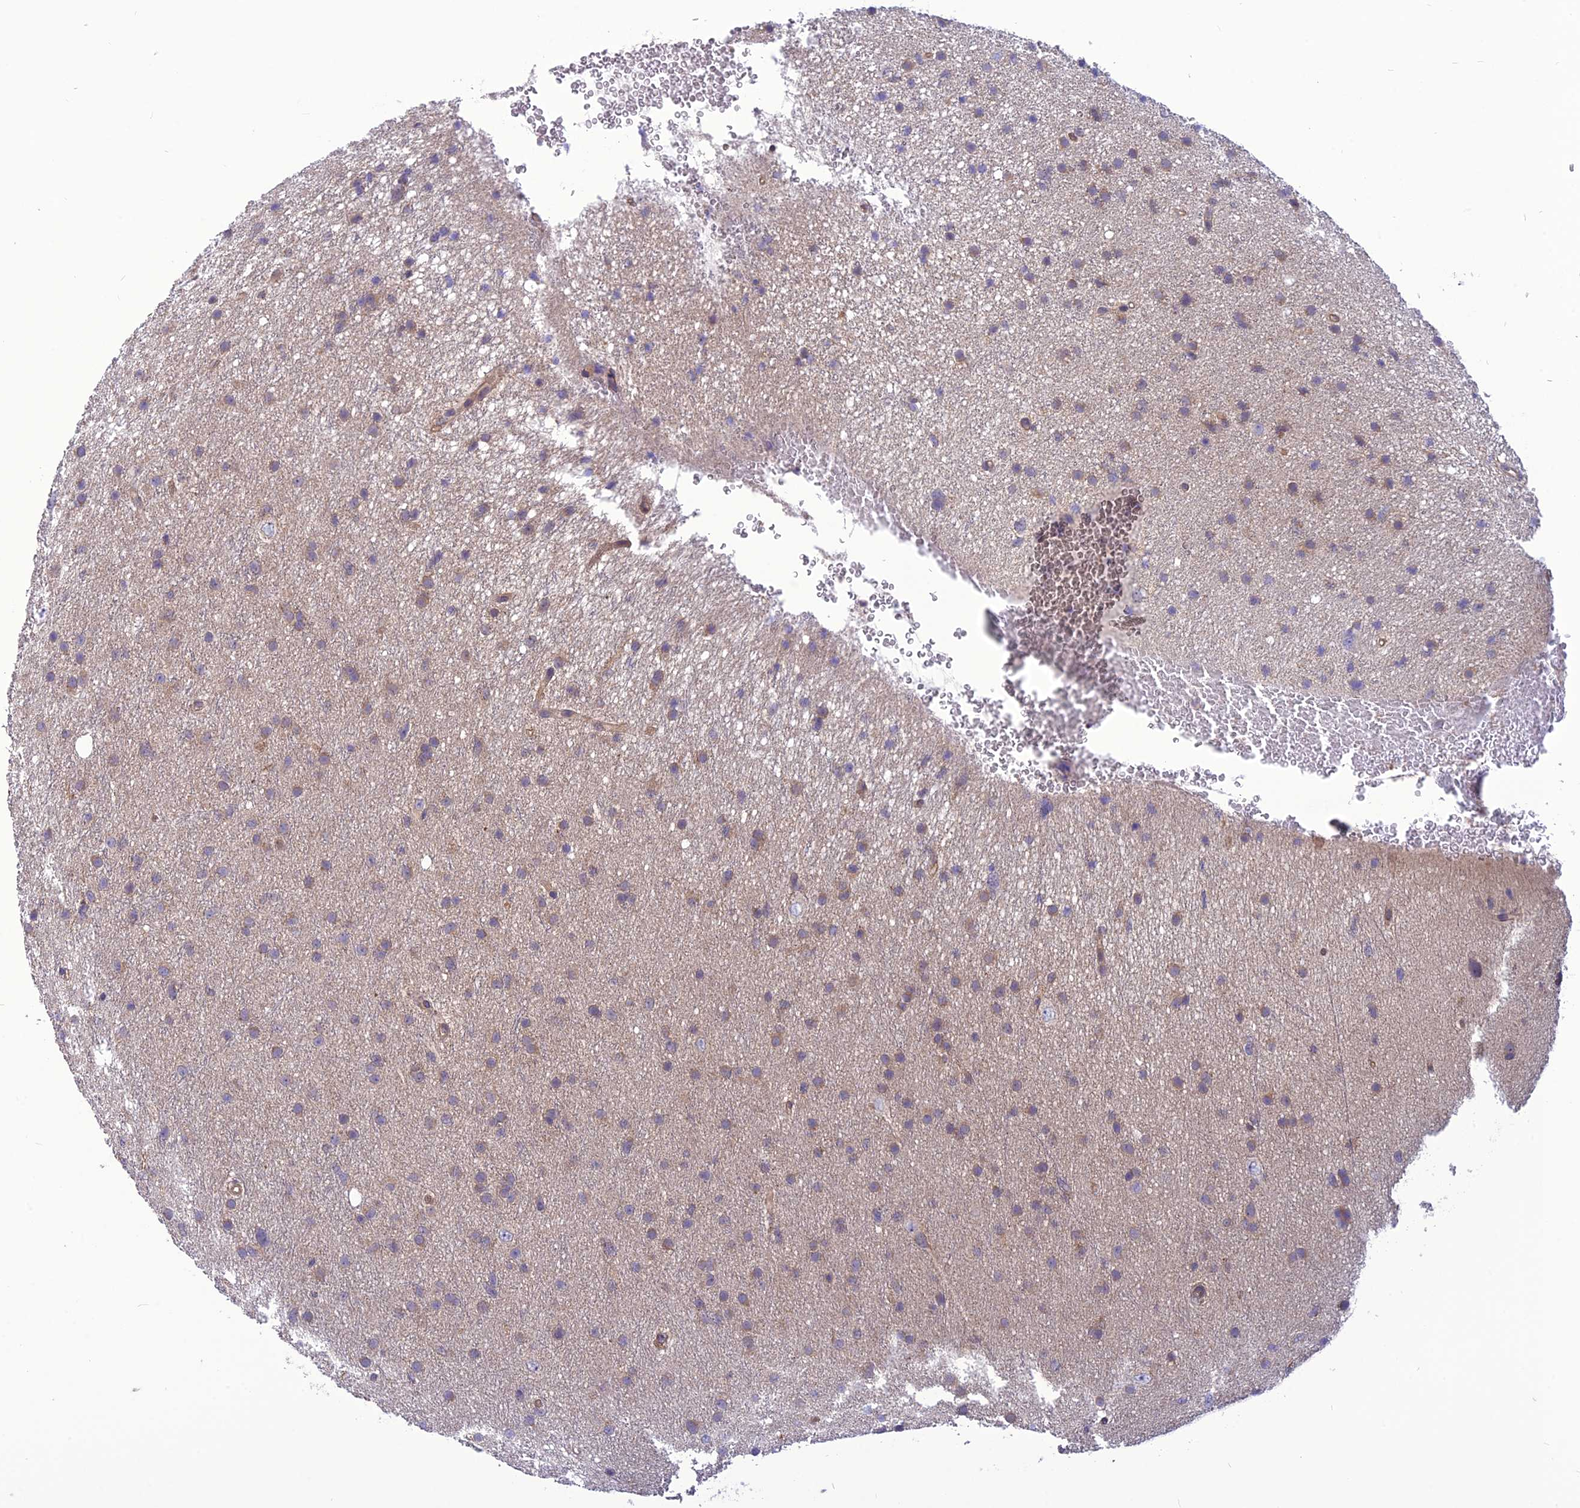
{"staining": {"intensity": "weak", "quantity": "25%-75%", "location": "cytoplasmic/membranous"}, "tissue": "glioma", "cell_type": "Tumor cells", "image_type": "cancer", "snomed": [{"axis": "morphology", "description": "Glioma, malignant, Low grade"}, {"axis": "topography", "description": "Cerebral cortex"}], "caption": "DAB immunohistochemical staining of human malignant low-grade glioma reveals weak cytoplasmic/membranous protein staining in about 25%-75% of tumor cells. (IHC, brightfield microscopy, high magnification).", "gene": "PSMF1", "patient": {"sex": "female", "age": 39}}